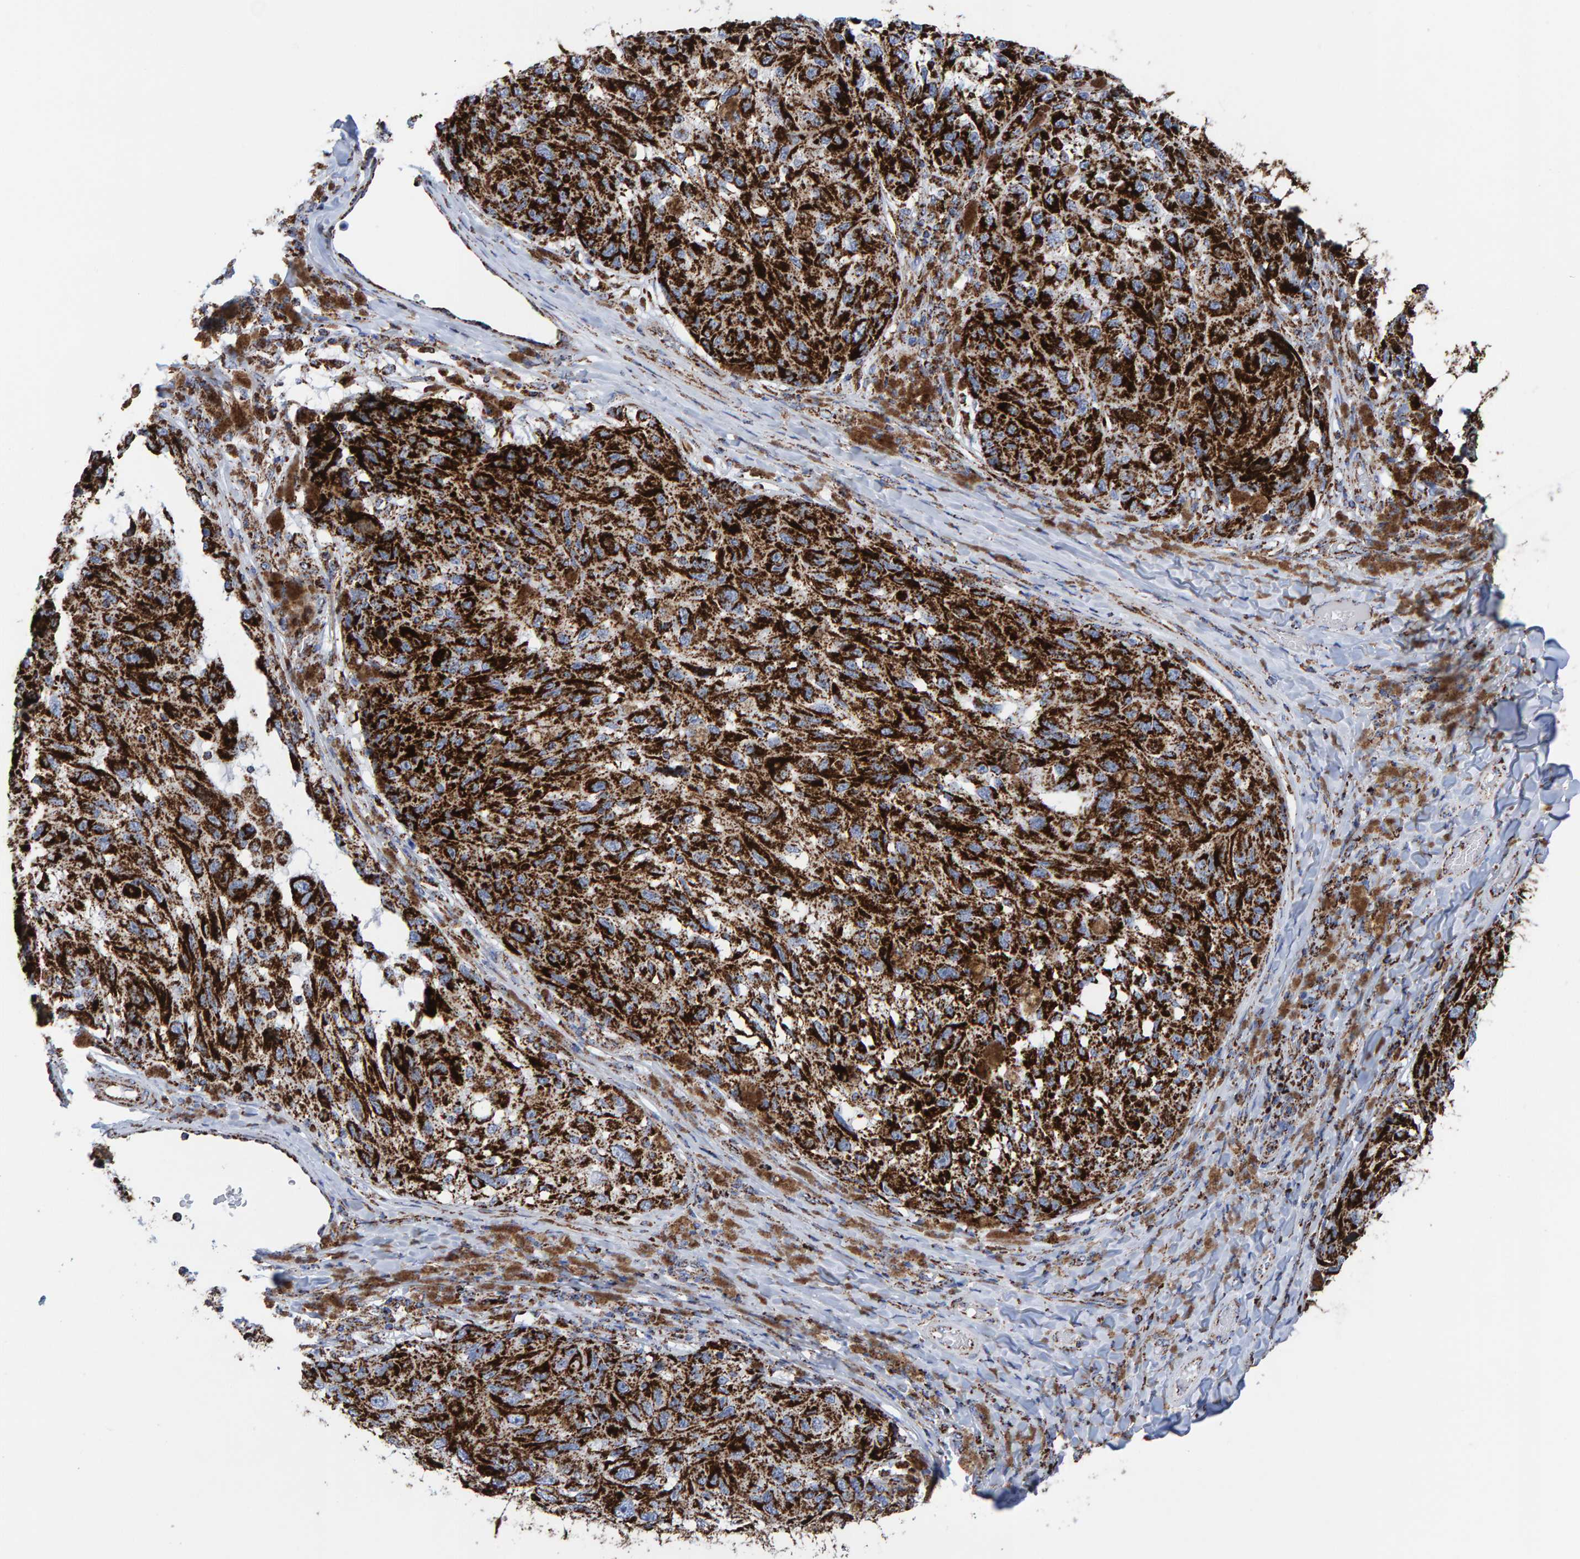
{"staining": {"intensity": "strong", "quantity": ">75%", "location": "cytoplasmic/membranous"}, "tissue": "melanoma", "cell_type": "Tumor cells", "image_type": "cancer", "snomed": [{"axis": "morphology", "description": "Malignant melanoma, NOS"}, {"axis": "topography", "description": "Skin"}], "caption": "Protein analysis of melanoma tissue demonstrates strong cytoplasmic/membranous staining in about >75% of tumor cells.", "gene": "ENSG00000262660", "patient": {"sex": "female", "age": 73}}